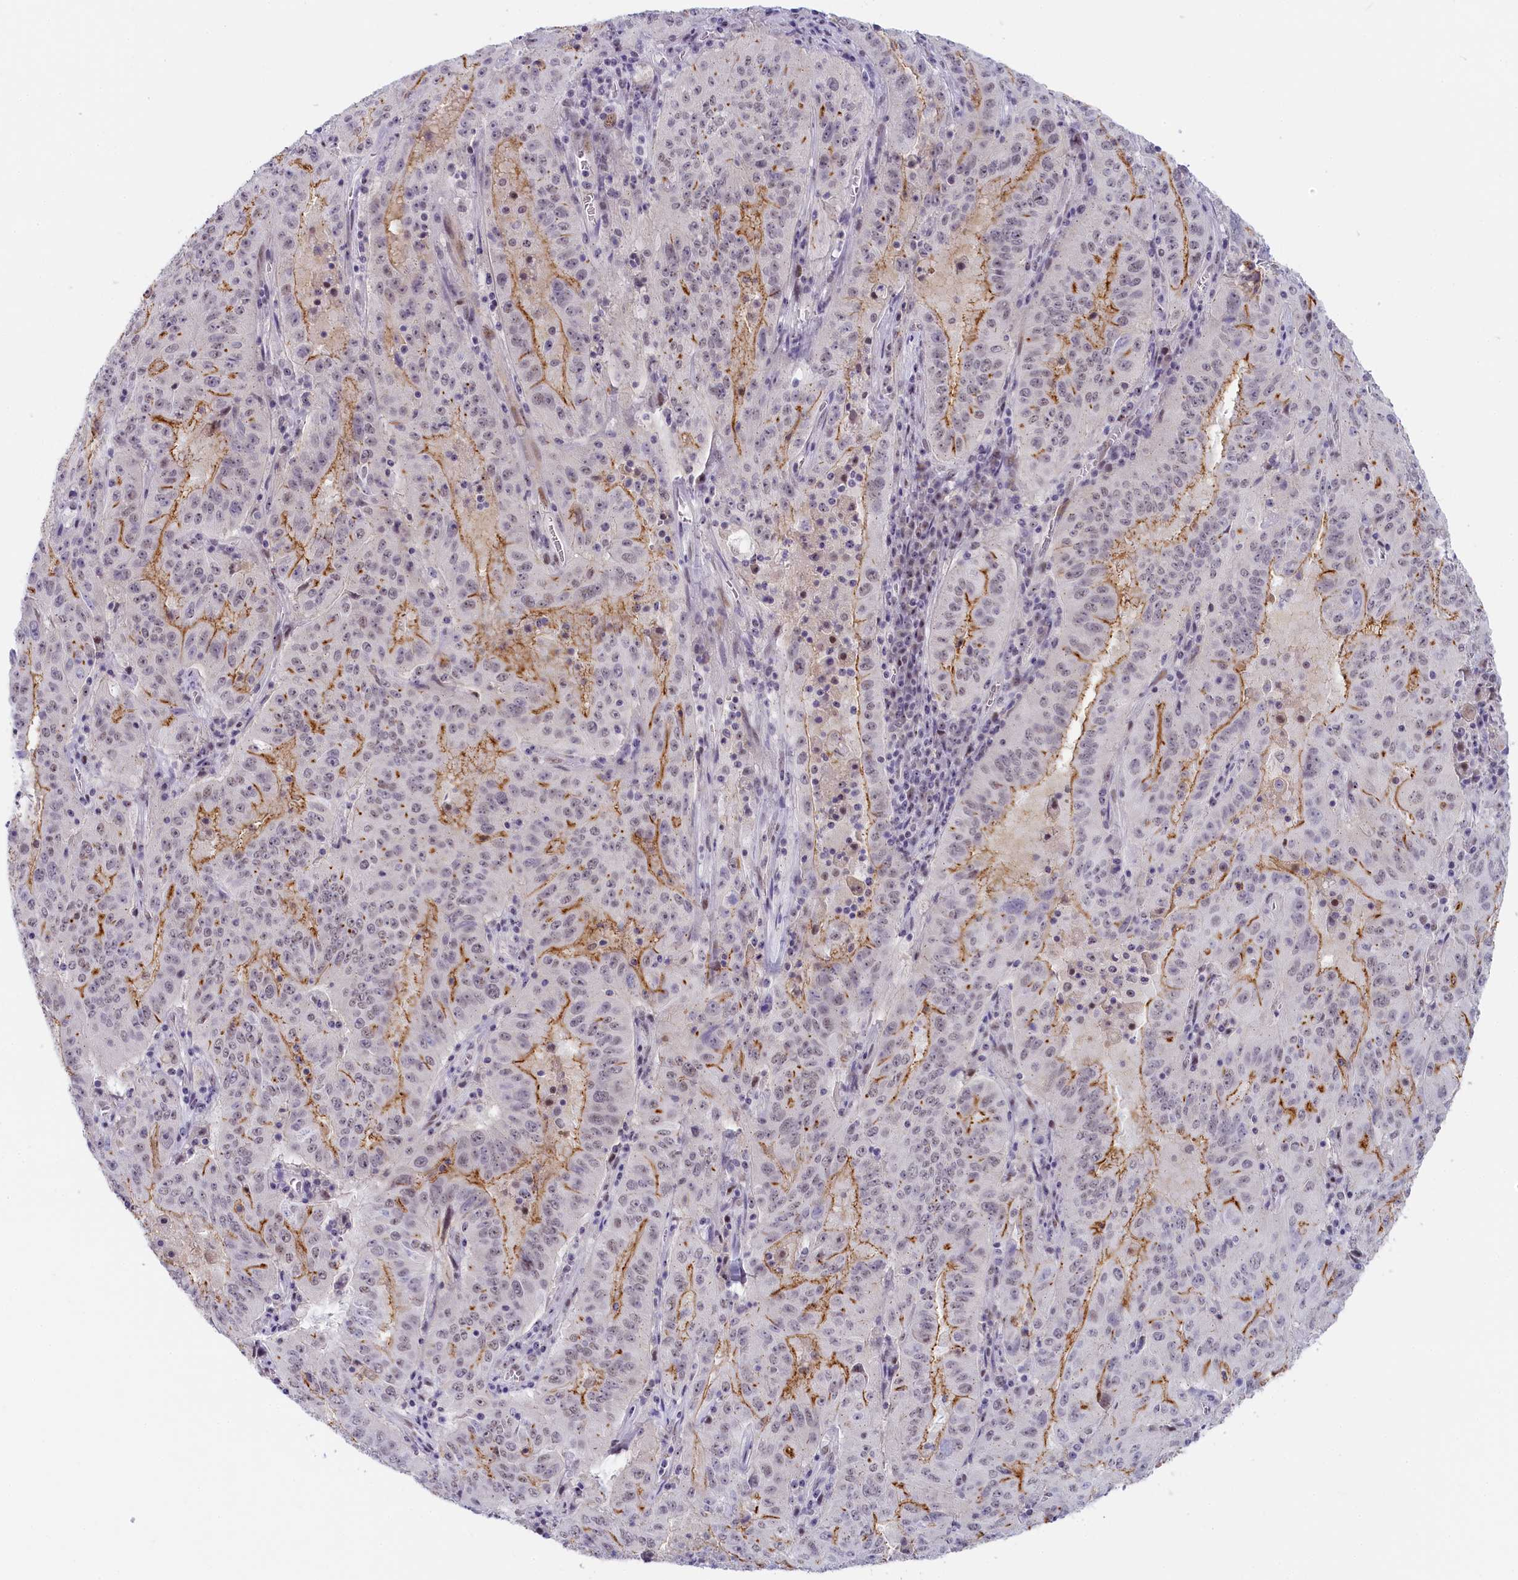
{"staining": {"intensity": "moderate", "quantity": ">75%", "location": "cytoplasmic/membranous"}, "tissue": "pancreatic cancer", "cell_type": "Tumor cells", "image_type": "cancer", "snomed": [{"axis": "morphology", "description": "Adenocarcinoma, NOS"}, {"axis": "topography", "description": "Pancreas"}], "caption": "Adenocarcinoma (pancreatic) stained with a protein marker shows moderate staining in tumor cells.", "gene": "SEC31B", "patient": {"sex": "male", "age": 63}}